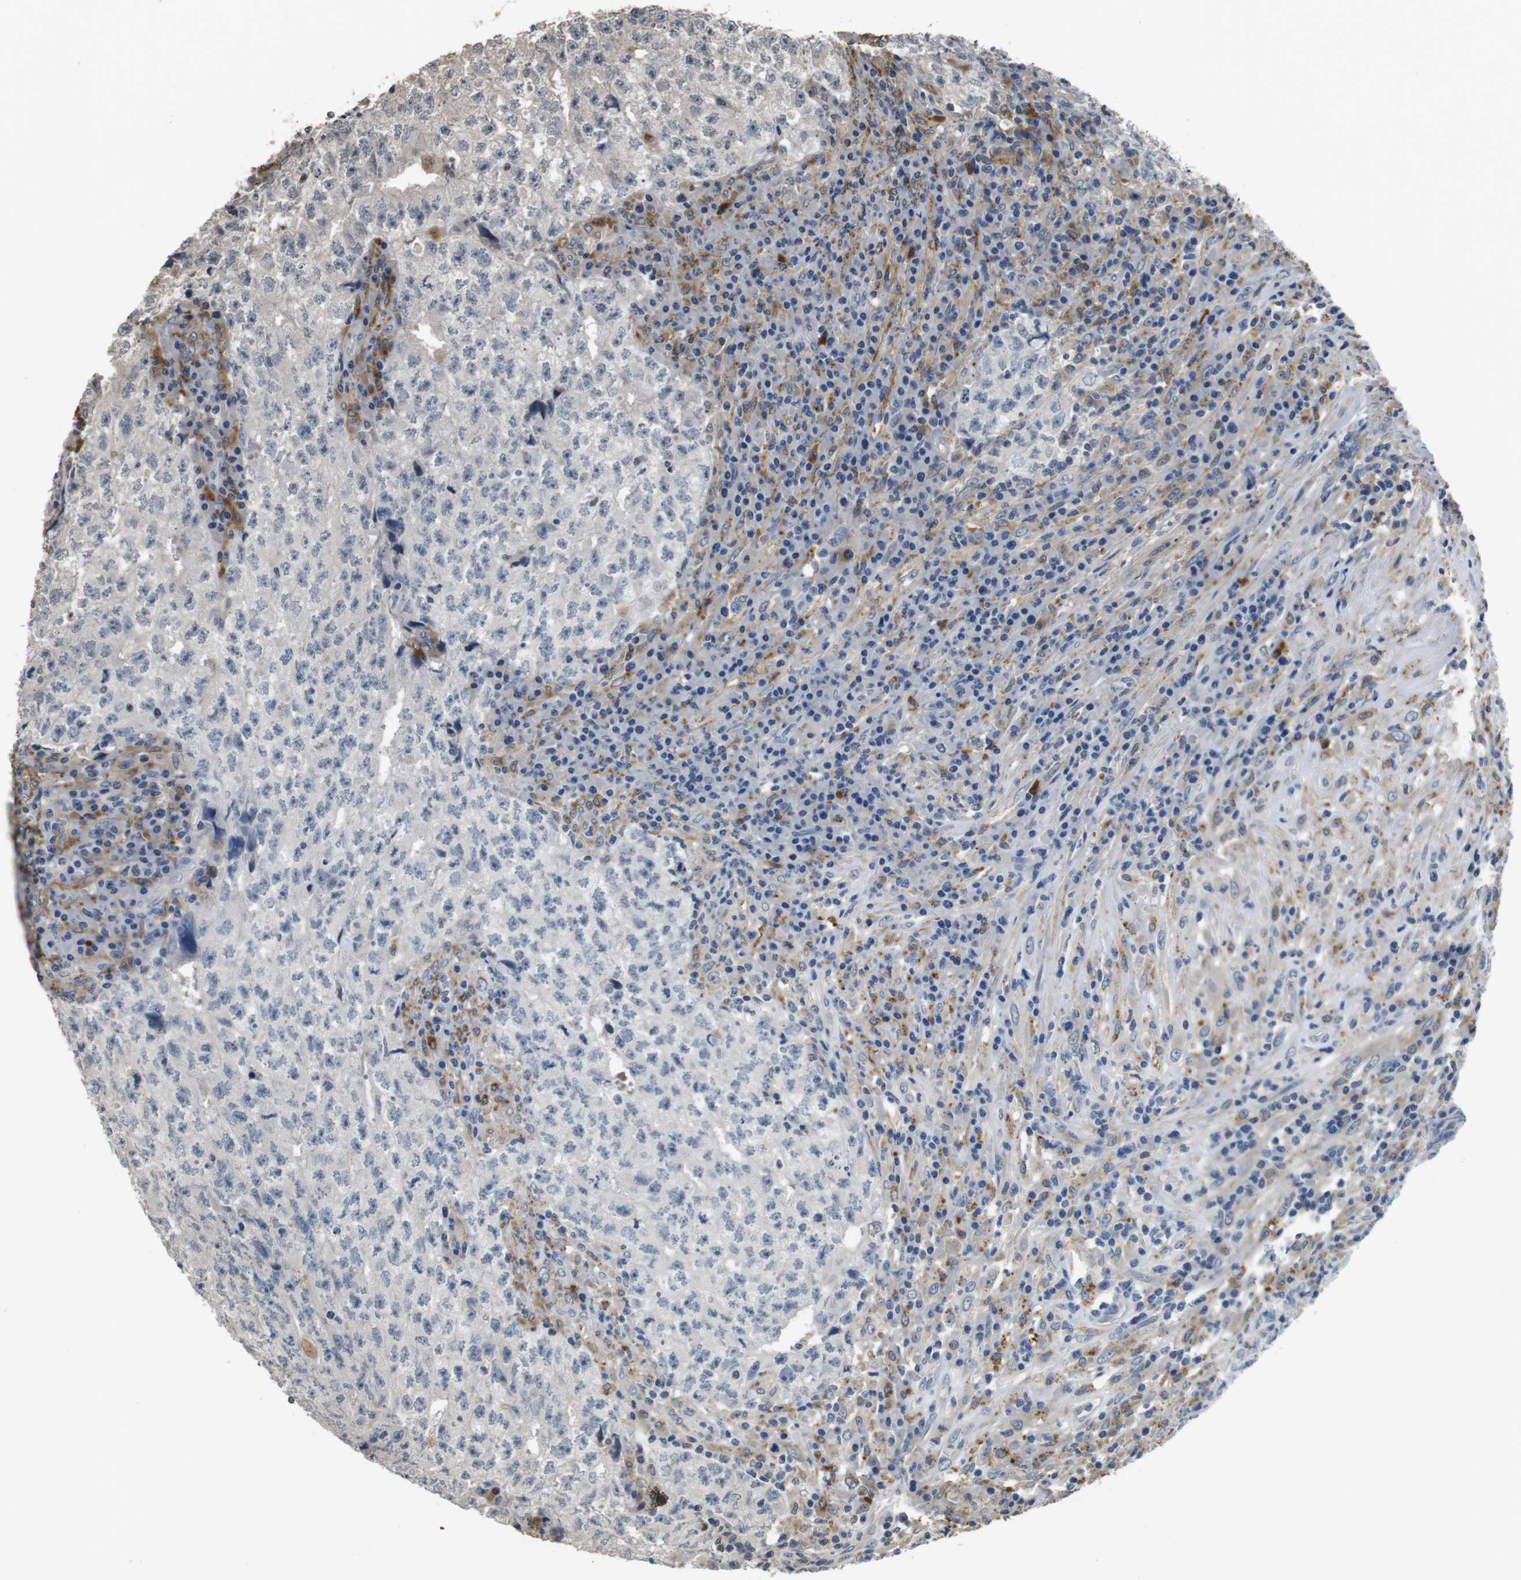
{"staining": {"intensity": "negative", "quantity": "none", "location": "none"}, "tissue": "testis cancer", "cell_type": "Tumor cells", "image_type": "cancer", "snomed": [{"axis": "morphology", "description": "Necrosis, NOS"}, {"axis": "morphology", "description": "Carcinoma, Embryonal, NOS"}, {"axis": "topography", "description": "Testis"}], "caption": "Tumor cells show no significant protein positivity in testis cancer.", "gene": "FZD10", "patient": {"sex": "male", "age": 19}}